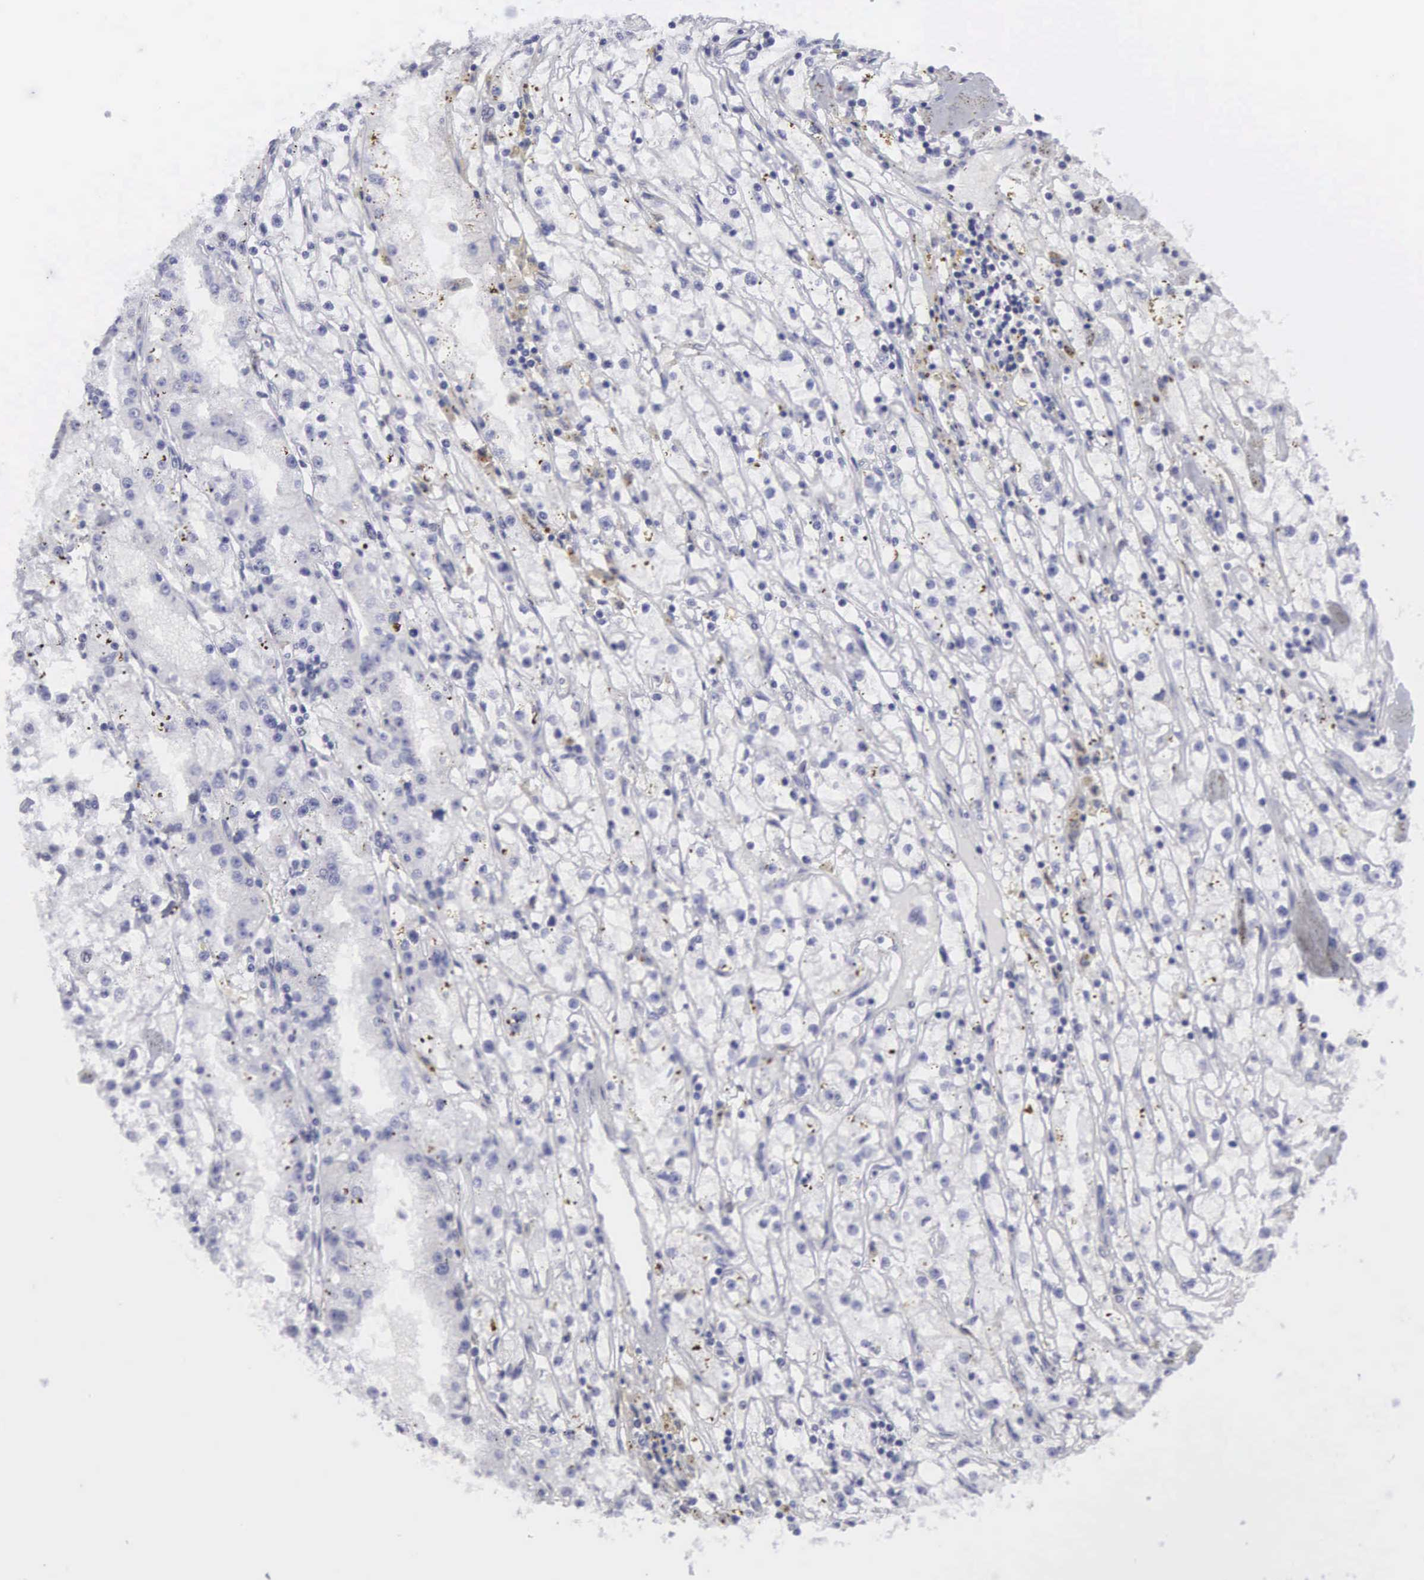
{"staining": {"intensity": "negative", "quantity": "none", "location": "none"}, "tissue": "renal cancer", "cell_type": "Tumor cells", "image_type": "cancer", "snomed": [{"axis": "morphology", "description": "Adenocarcinoma, NOS"}, {"axis": "topography", "description": "Kidney"}], "caption": "Immunohistochemistry image of neoplastic tissue: renal cancer stained with DAB exhibits no significant protein expression in tumor cells. Nuclei are stained in blue.", "gene": "SOX11", "patient": {"sex": "male", "age": 56}}